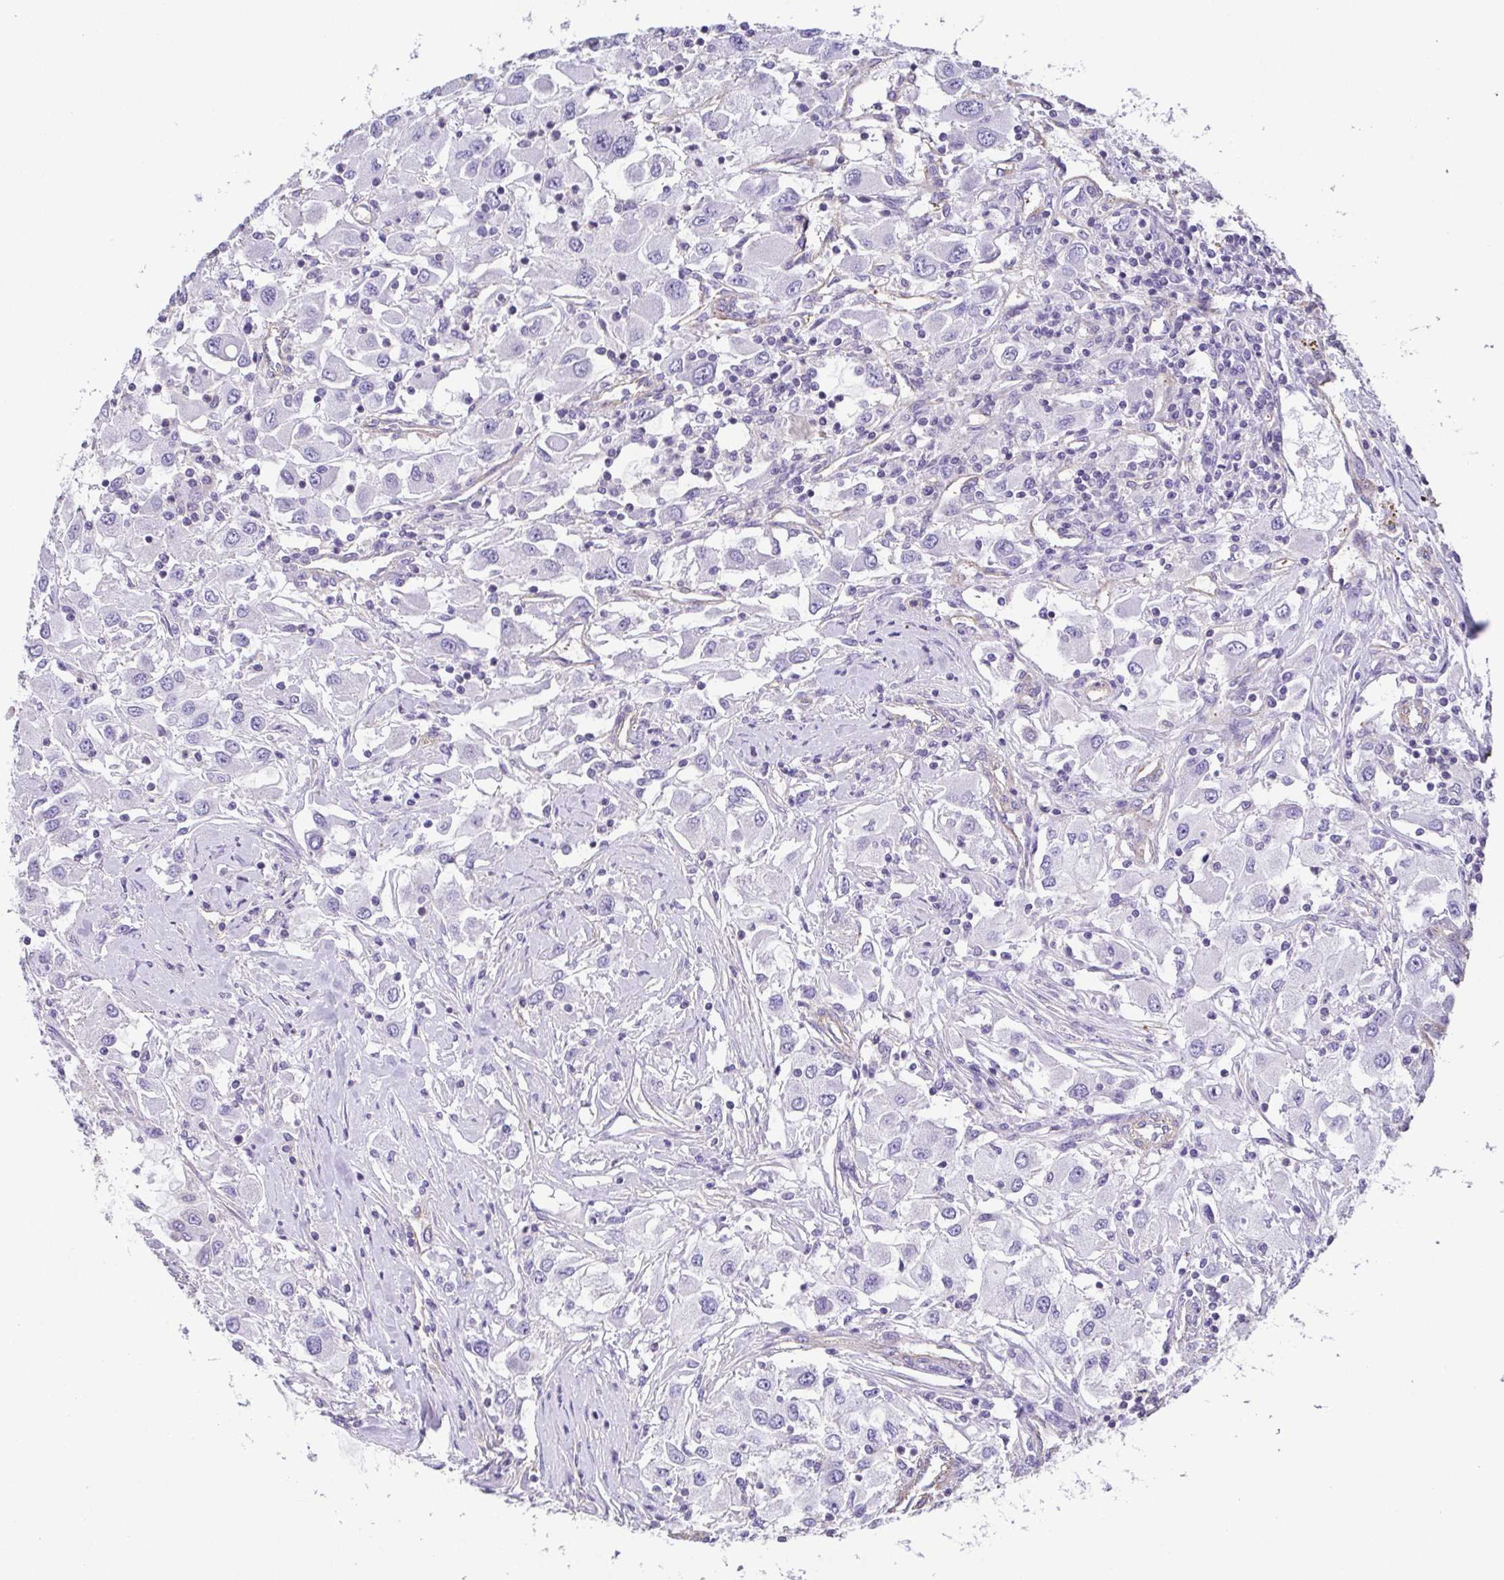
{"staining": {"intensity": "negative", "quantity": "none", "location": "none"}, "tissue": "renal cancer", "cell_type": "Tumor cells", "image_type": "cancer", "snomed": [{"axis": "morphology", "description": "Adenocarcinoma, NOS"}, {"axis": "topography", "description": "Kidney"}], "caption": "Renal cancer (adenocarcinoma) stained for a protein using IHC shows no positivity tumor cells.", "gene": "MYL6", "patient": {"sex": "female", "age": 67}}